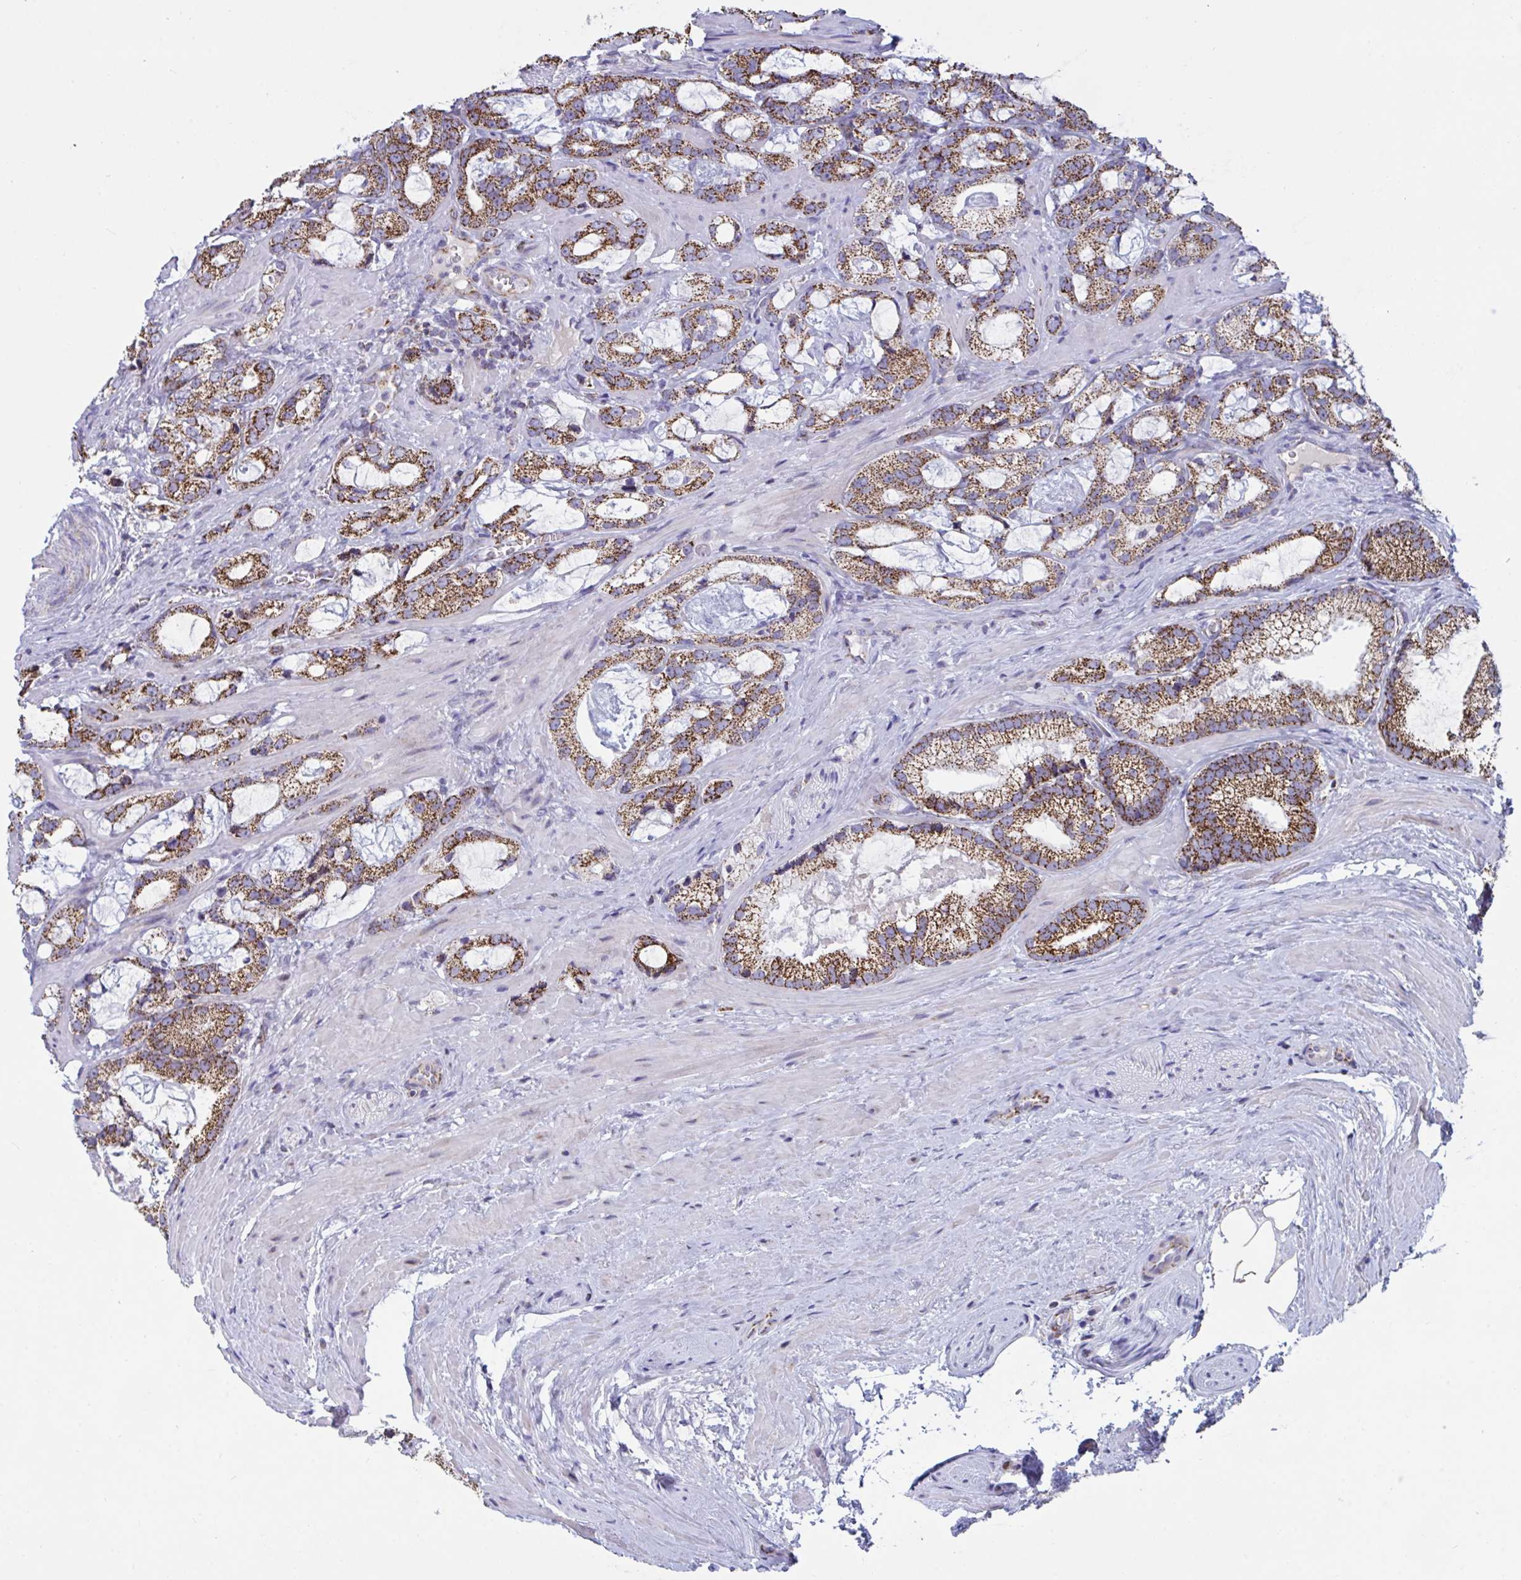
{"staining": {"intensity": "strong", "quantity": ">75%", "location": "cytoplasmic/membranous"}, "tissue": "prostate cancer", "cell_type": "Tumor cells", "image_type": "cancer", "snomed": [{"axis": "morphology", "description": "Adenocarcinoma, Medium grade"}, {"axis": "topography", "description": "Prostate"}], "caption": "Tumor cells display high levels of strong cytoplasmic/membranous positivity in approximately >75% of cells in prostate cancer.", "gene": "BCAT2", "patient": {"sex": "male", "age": 57}}